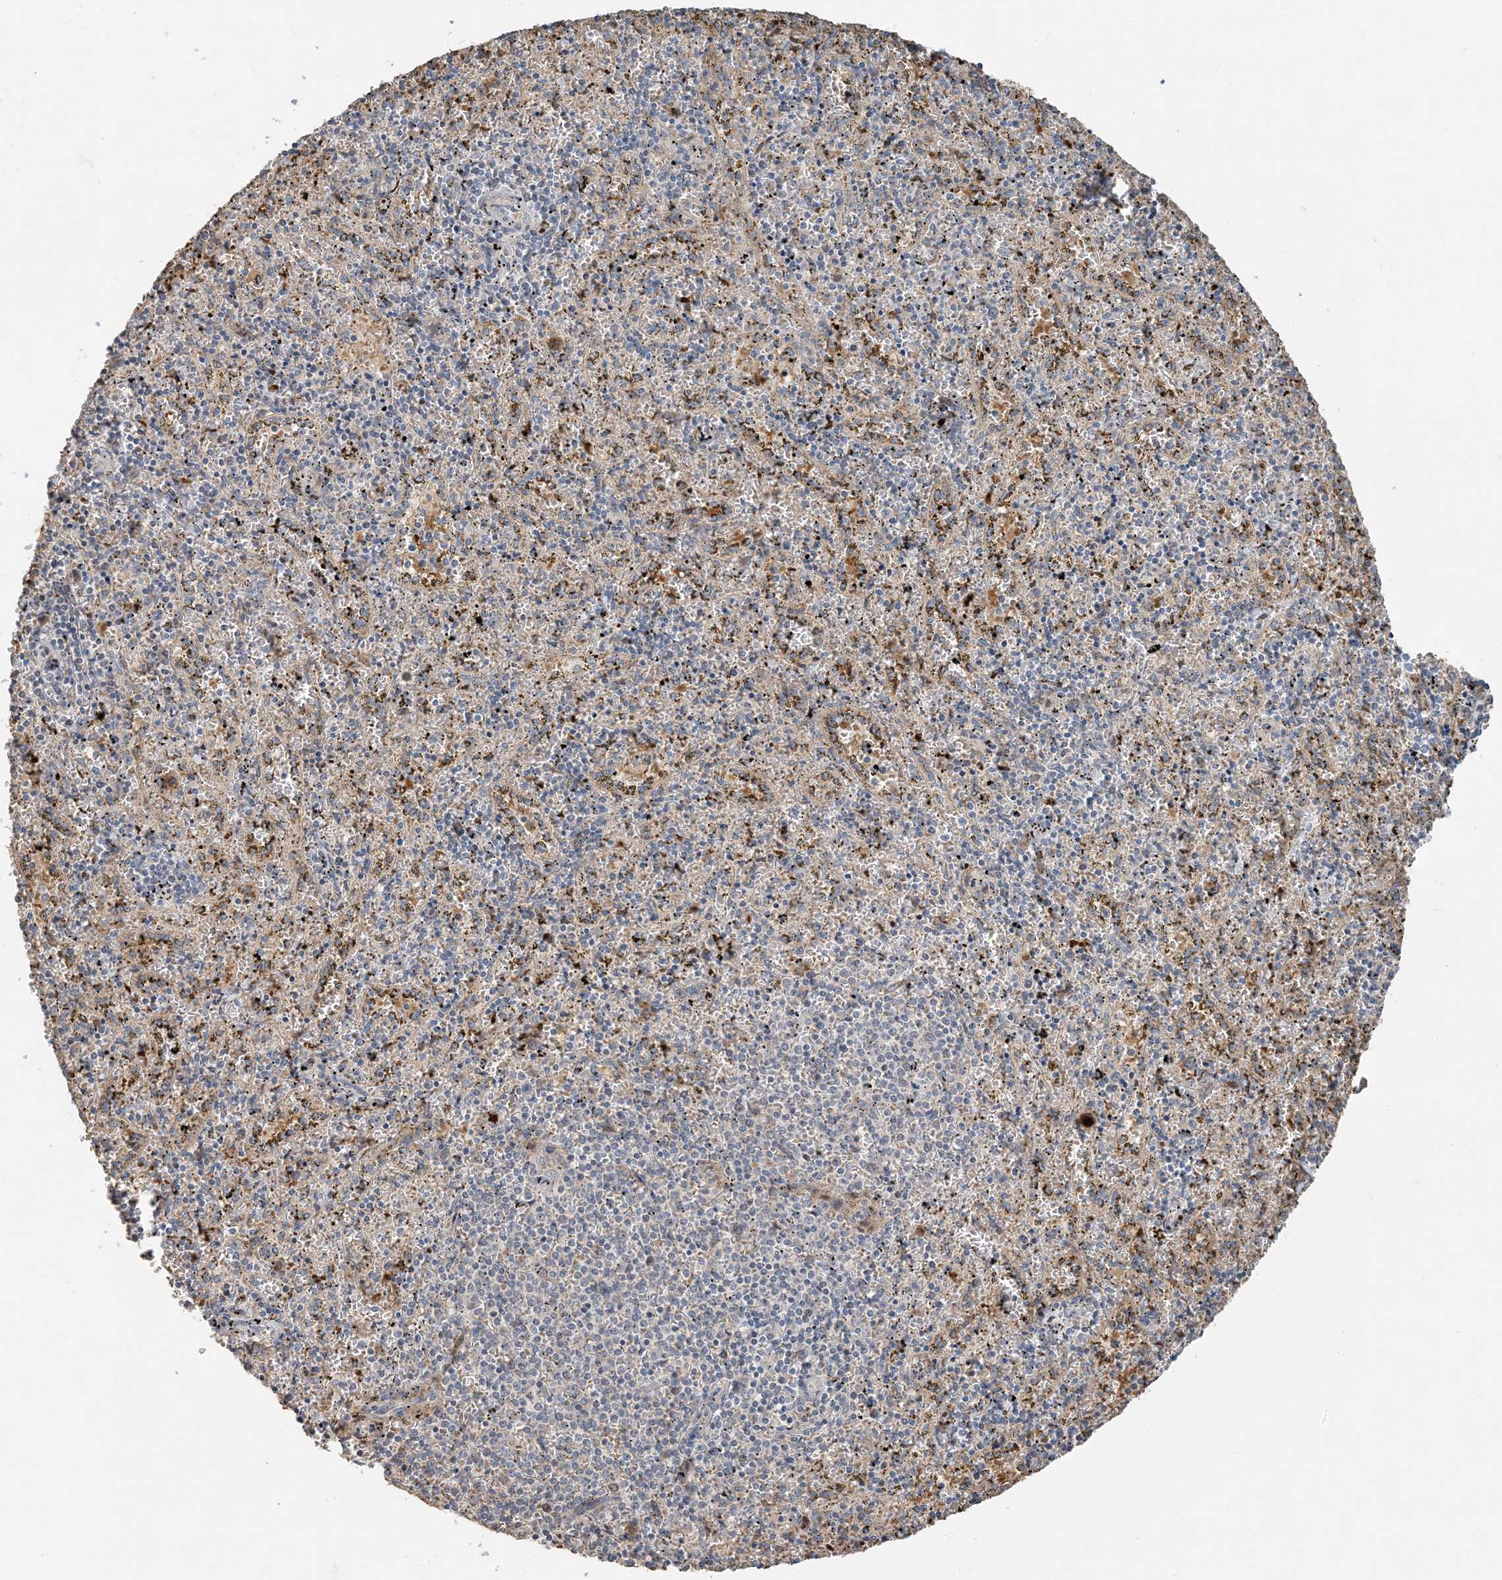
{"staining": {"intensity": "negative", "quantity": "none", "location": "none"}, "tissue": "spleen", "cell_type": "Cells in red pulp", "image_type": "normal", "snomed": [{"axis": "morphology", "description": "Normal tissue, NOS"}, {"axis": "topography", "description": "Spleen"}], "caption": "Cells in red pulp are negative for protein expression in unremarkable human spleen. (DAB IHC, high magnification).", "gene": "LTN1", "patient": {"sex": "male", "age": 11}}